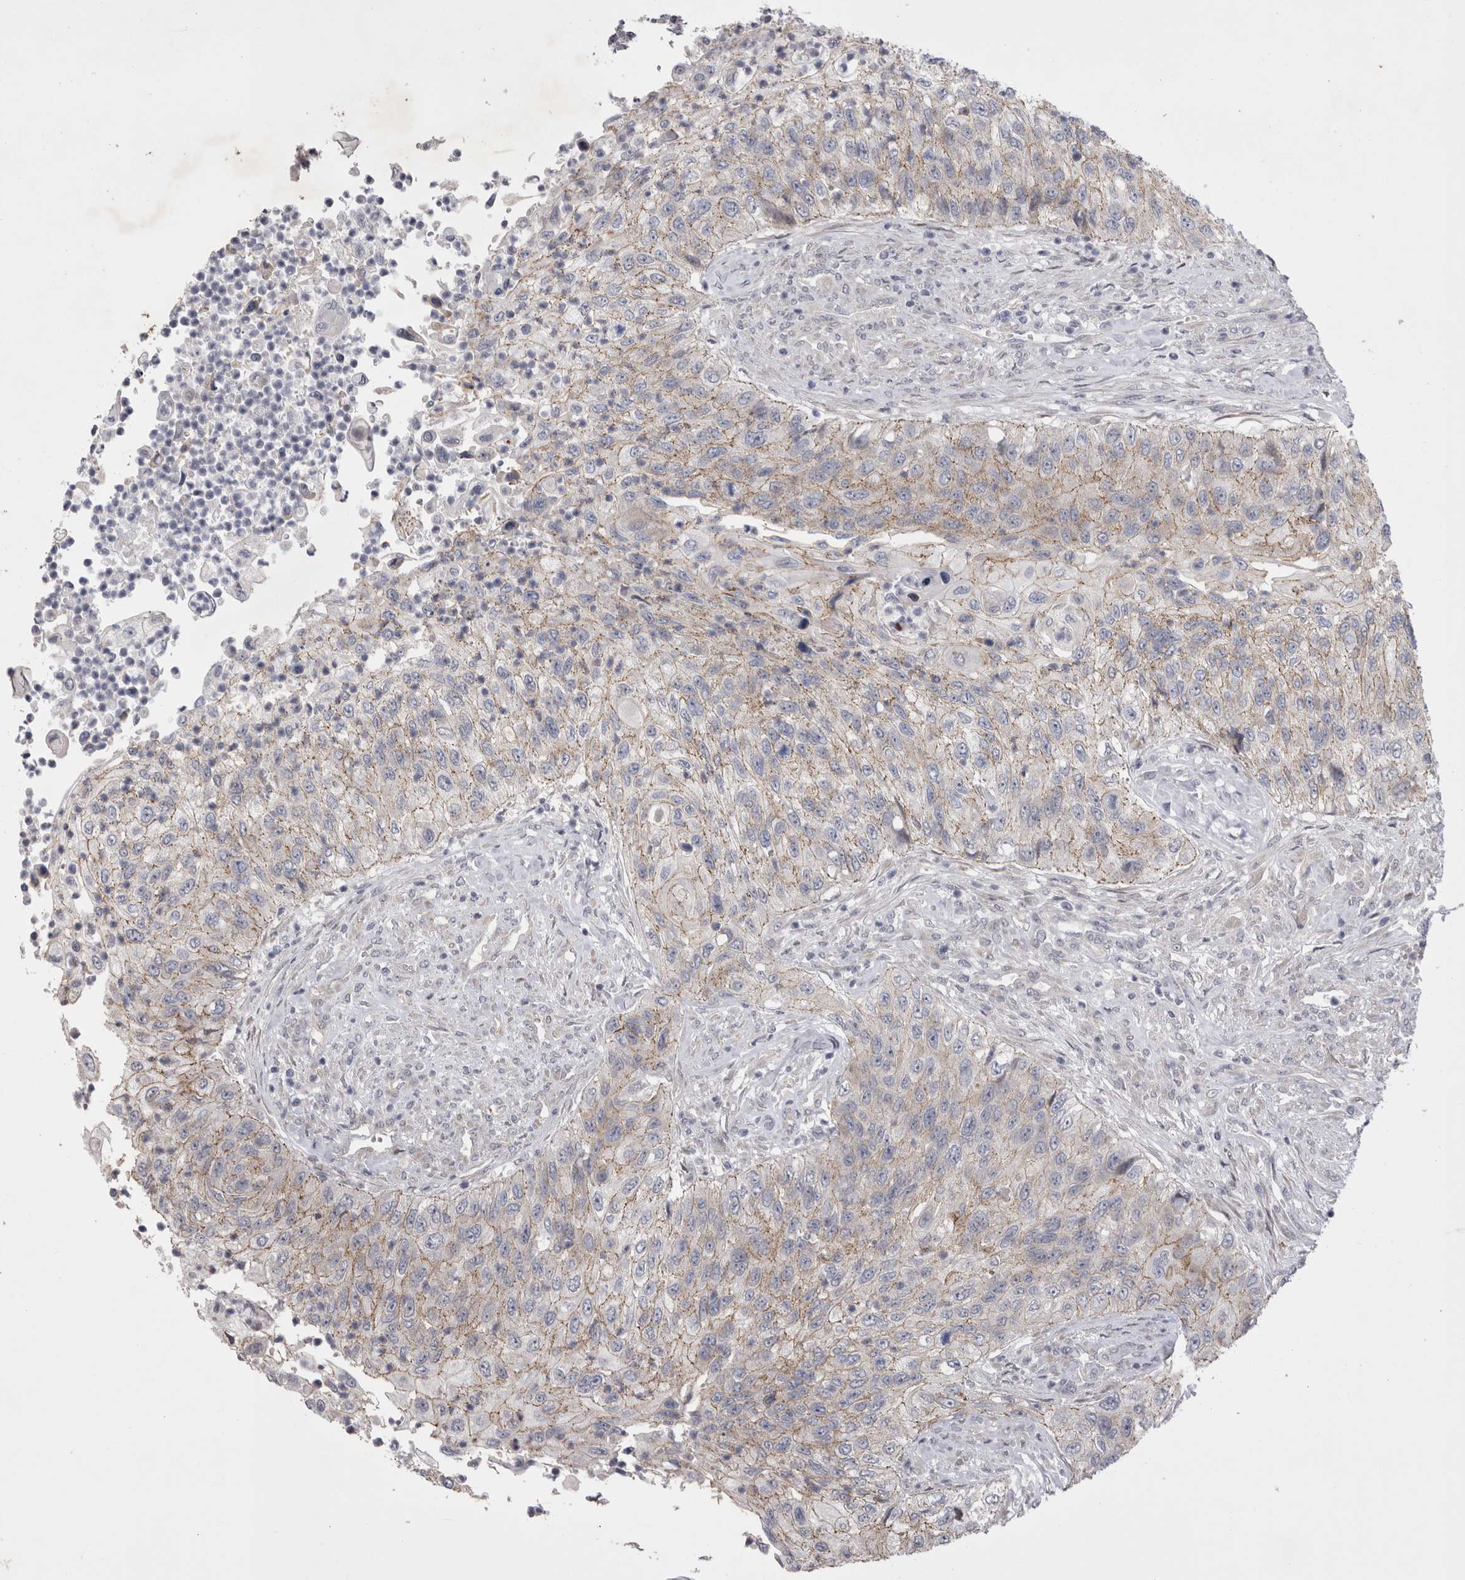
{"staining": {"intensity": "weak", "quantity": "25%-75%", "location": "cytoplasmic/membranous"}, "tissue": "urothelial cancer", "cell_type": "Tumor cells", "image_type": "cancer", "snomed": [{"axis": "morphology", "description": "Urothelial carcinoma, High grade"}, {"axis": "topography", "description": "Urinary bladder"}], "caption": "Urothelial cancer tissue demonstrates weak cytoplasmic/membranous positivity in approximately 25%-75% of tumor cells", "gene": "NENF", "patient": {"sex": "female", "age": 60}}